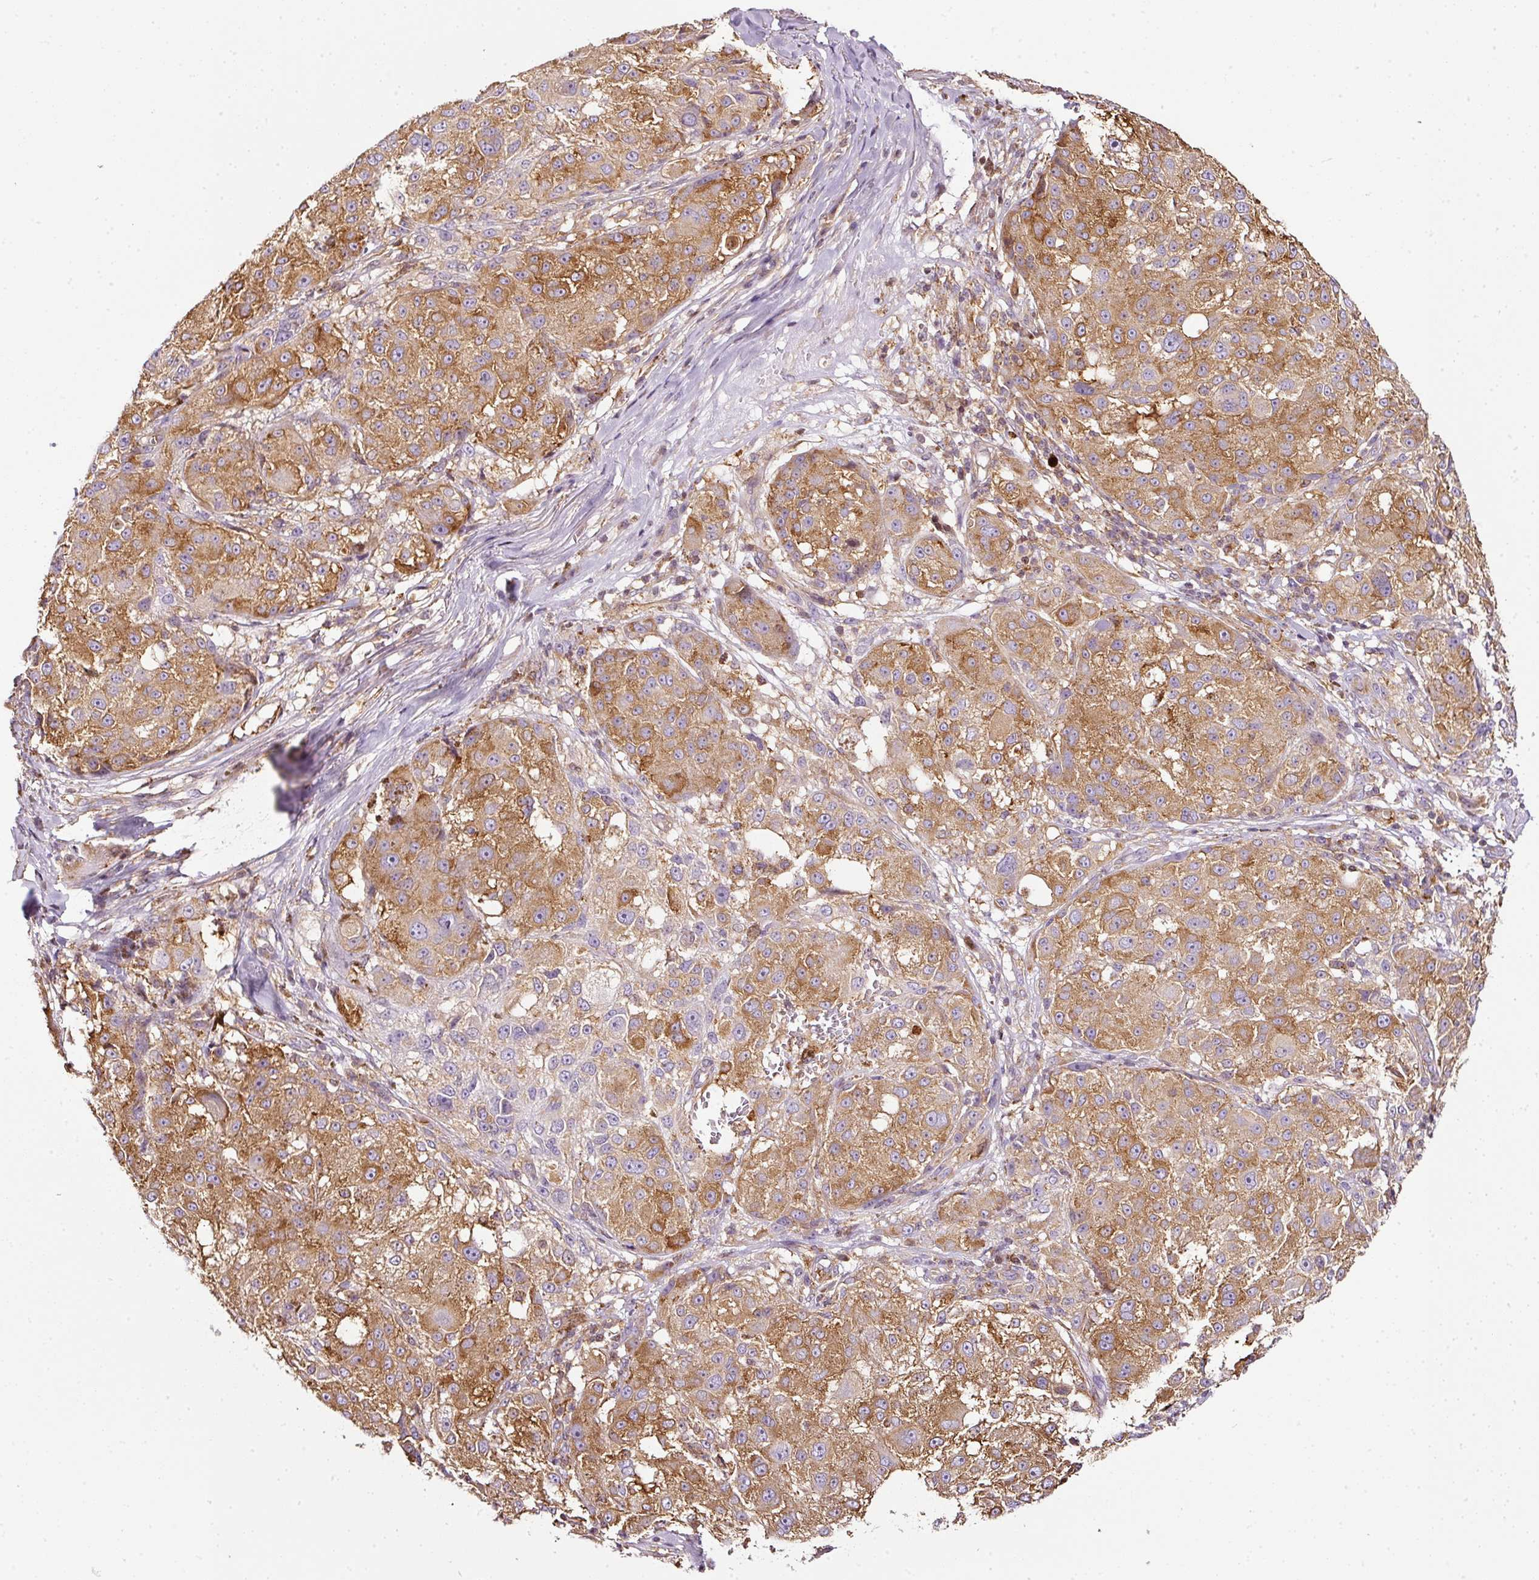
{"staining": {"intensity": "strong", "quantity": "25%-75%", "location": "cytoplasmic/membranous"}, "tissue": "melanoma", "cell_type": "Tumor cells", "image_type": "cancer", "snomed": [{"axis": "morphology", "description": "Necrosis, NOS"}, {"axis": "morphology", "description": "Malignant melanoma, NOS"}, {"axis": "topography", "description": "Skin"}], "caption": "Melanoma tissue exhibits strong cytoplasmic/membranous staining in about 25%-75% of tumor cells, visualized by immunohistochemistry. (brown staining indicates protein expression, while blue staining denotes nuclei).", "gene": "SCNM1", "patient": {"sex": "female", "age": 87}}